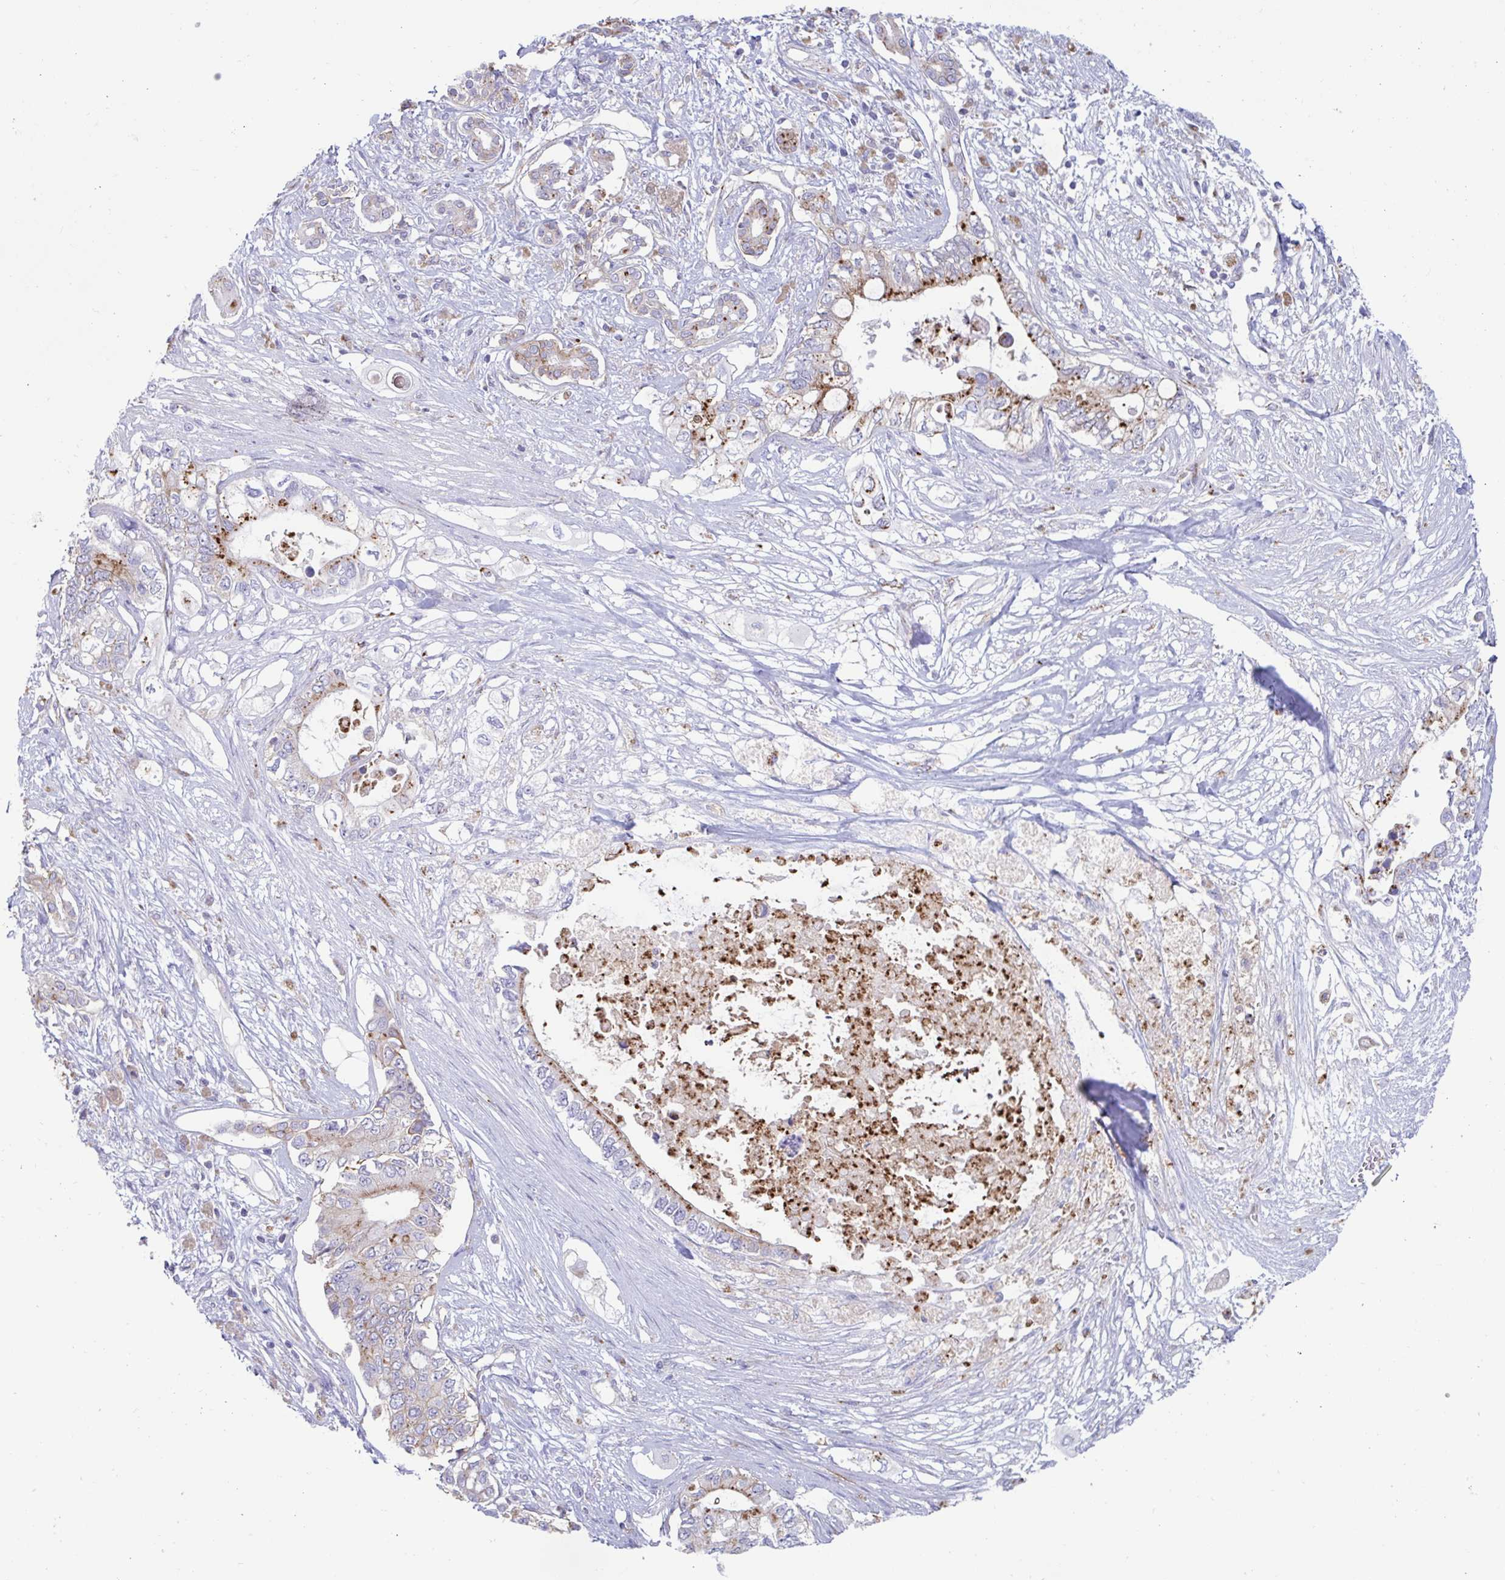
{"staining": {"intensity": "moderate", "quantity": ">75%", "location": "cytoplasmic/membranous"}, "tissue": "pancreatic cancer", "cell_type": "Tumor cells", "image_type": "cancer", "snomed": [{"axis": "morphology", "description": "Adenocarcinoma, NOS"}, {"axis": "topography", "description": "Pancreas"}], "caption": "Immunohistochemical staining of pancreatic adenocarcinoma demonstrates medium levels of moderate cytoplasmic/membranous expression in approximately >75% of tumor cells.", "gene": "SLC9A6", "patient": {"sex": "female", "age": 63}}